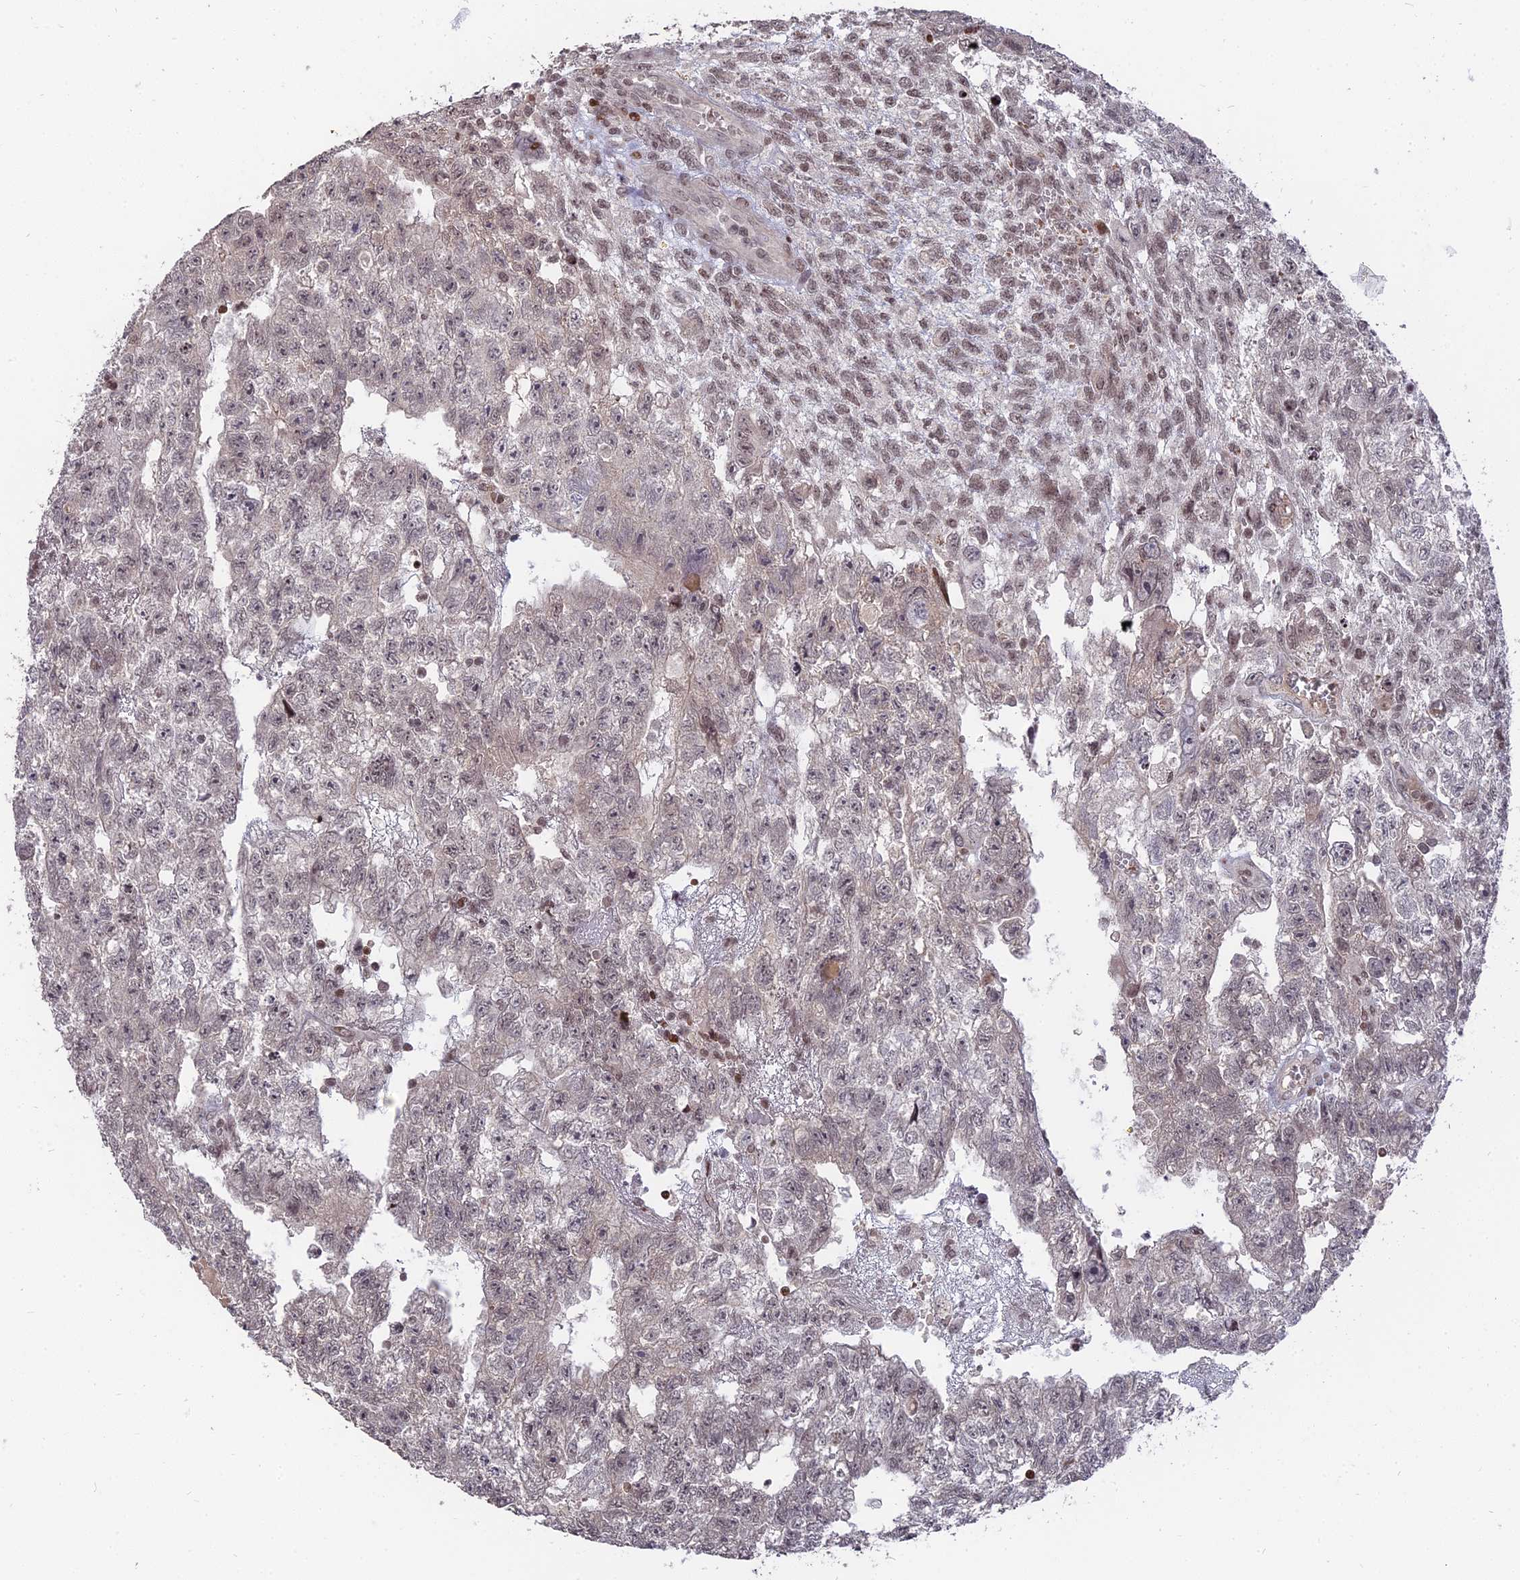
{"staining": {"intensity": "weak", "quantity": "<25%", "location": "nuclear"}, "tissue": "testis cancer", "cell_type": "Tumor cells", "image_type": "cancer", "snomed": [{"axis": "morphology", "description": "Carcinoma, Embryonal, NOS"}, {"axis": "topography", "description": "Testis"}], "caption": "Micrograph shows no protein expression in tumor cells of testis cancer tissue. (Brightfield microscopy of DAB (3,3'-diaminobenzidine) IHC at high magnification).", "gene": "NR1H3", "patient": {"sex": "male", "age": 26}}